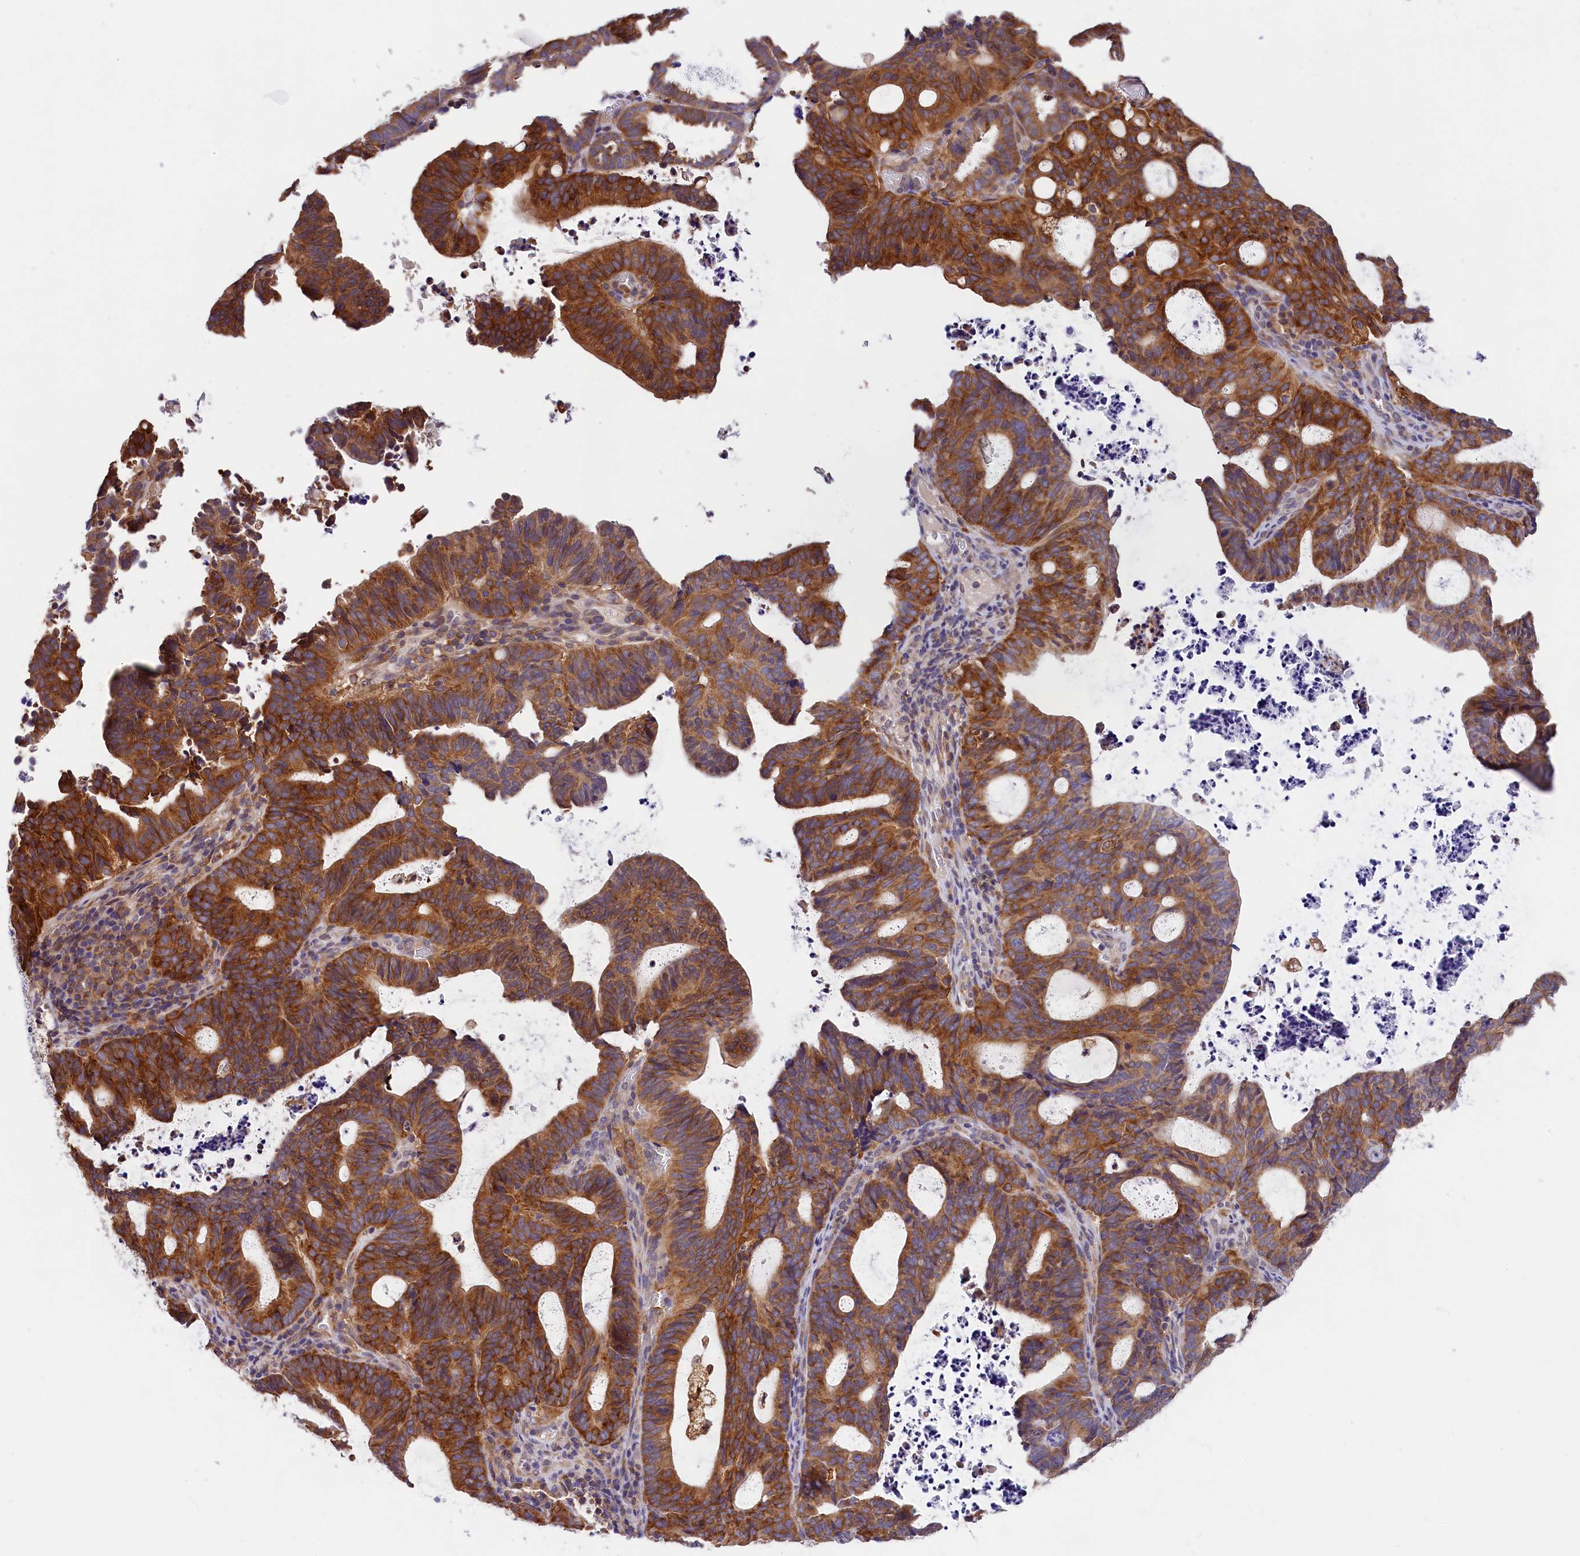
{"staining": {"intensity": "moderate", "quantity": ">75%", "location": "cytoplasmic/membranous"}, "tissue": "endometrial cancer", "cell_type": "Tumor cells", "image_type": "cancer", "snomed": [{"axis": "morphology", "description": "Adenocarcinoma, NOS"}, {"axis": "topography", "description": "Uterus"}], "caption": "DAB immunohistochemical staining of adenocarcinoma (endometrial) exhibits moderate cytoplasmic/membranous protein expression in approximately >75% of tumor cells. (DAB (3,3'-diaminobenzidine) IHC, brown staining for protein, blue staining for nuclei).", "gene": "OAS3", "patient": {"sex": "female", "age": 83}}